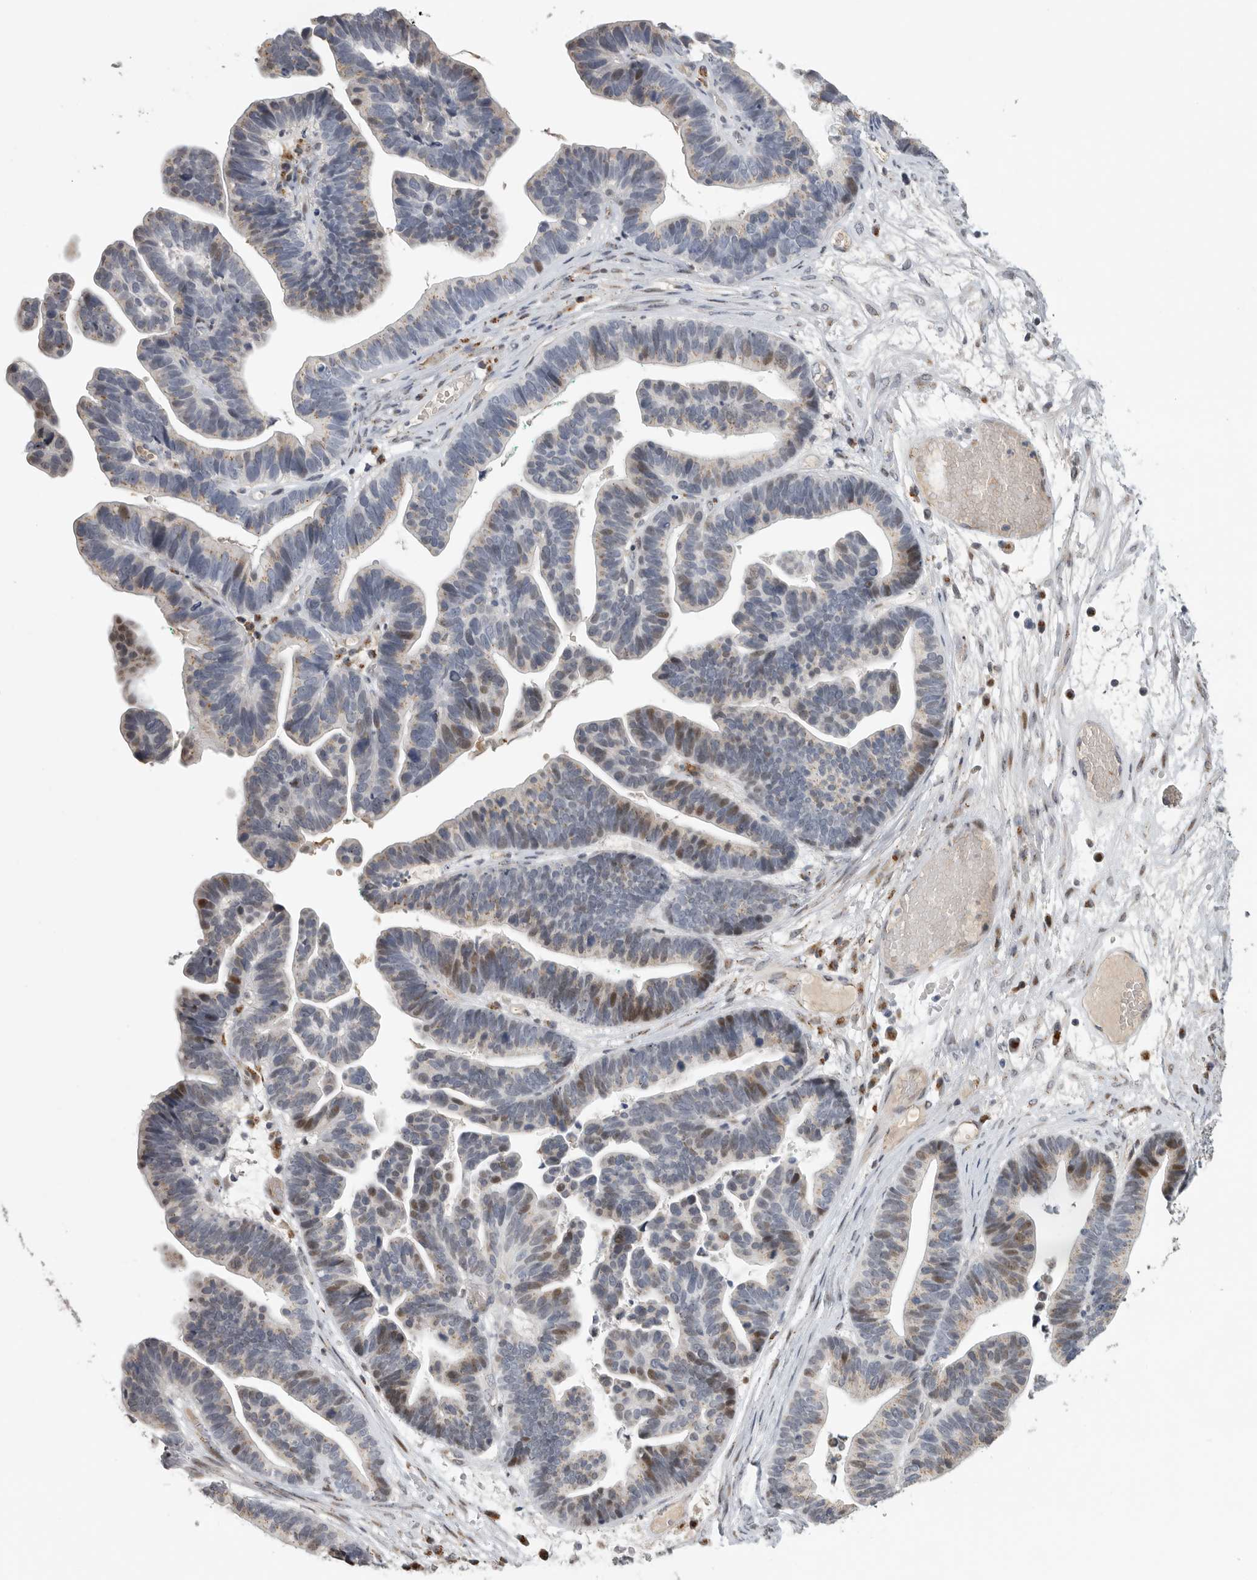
{"staining": {"intensity": "moderate", "quantity": "<25%", "location": "cytoplasmic/membranous,nuclear"}, "tissue": "ovarian cancer", "cell_type": "Tumor cells", "image_type": "cancer", "snomed": [{"axis": "morphology", "description": "Cystadenocarcinoma, serous, NOS"}, {"axis": "topography", "description": "Ovary"}], "caption": "Immunohistochemistry of serous cystadenocarcinoma (ovarian) demonstrates low levels of moderate cytoplasmic/membranous and nuclear expression in approximately <25% of tumor cells.", "gene": "PCMTD1", "patient": {"sex": "female", "age": 56}}